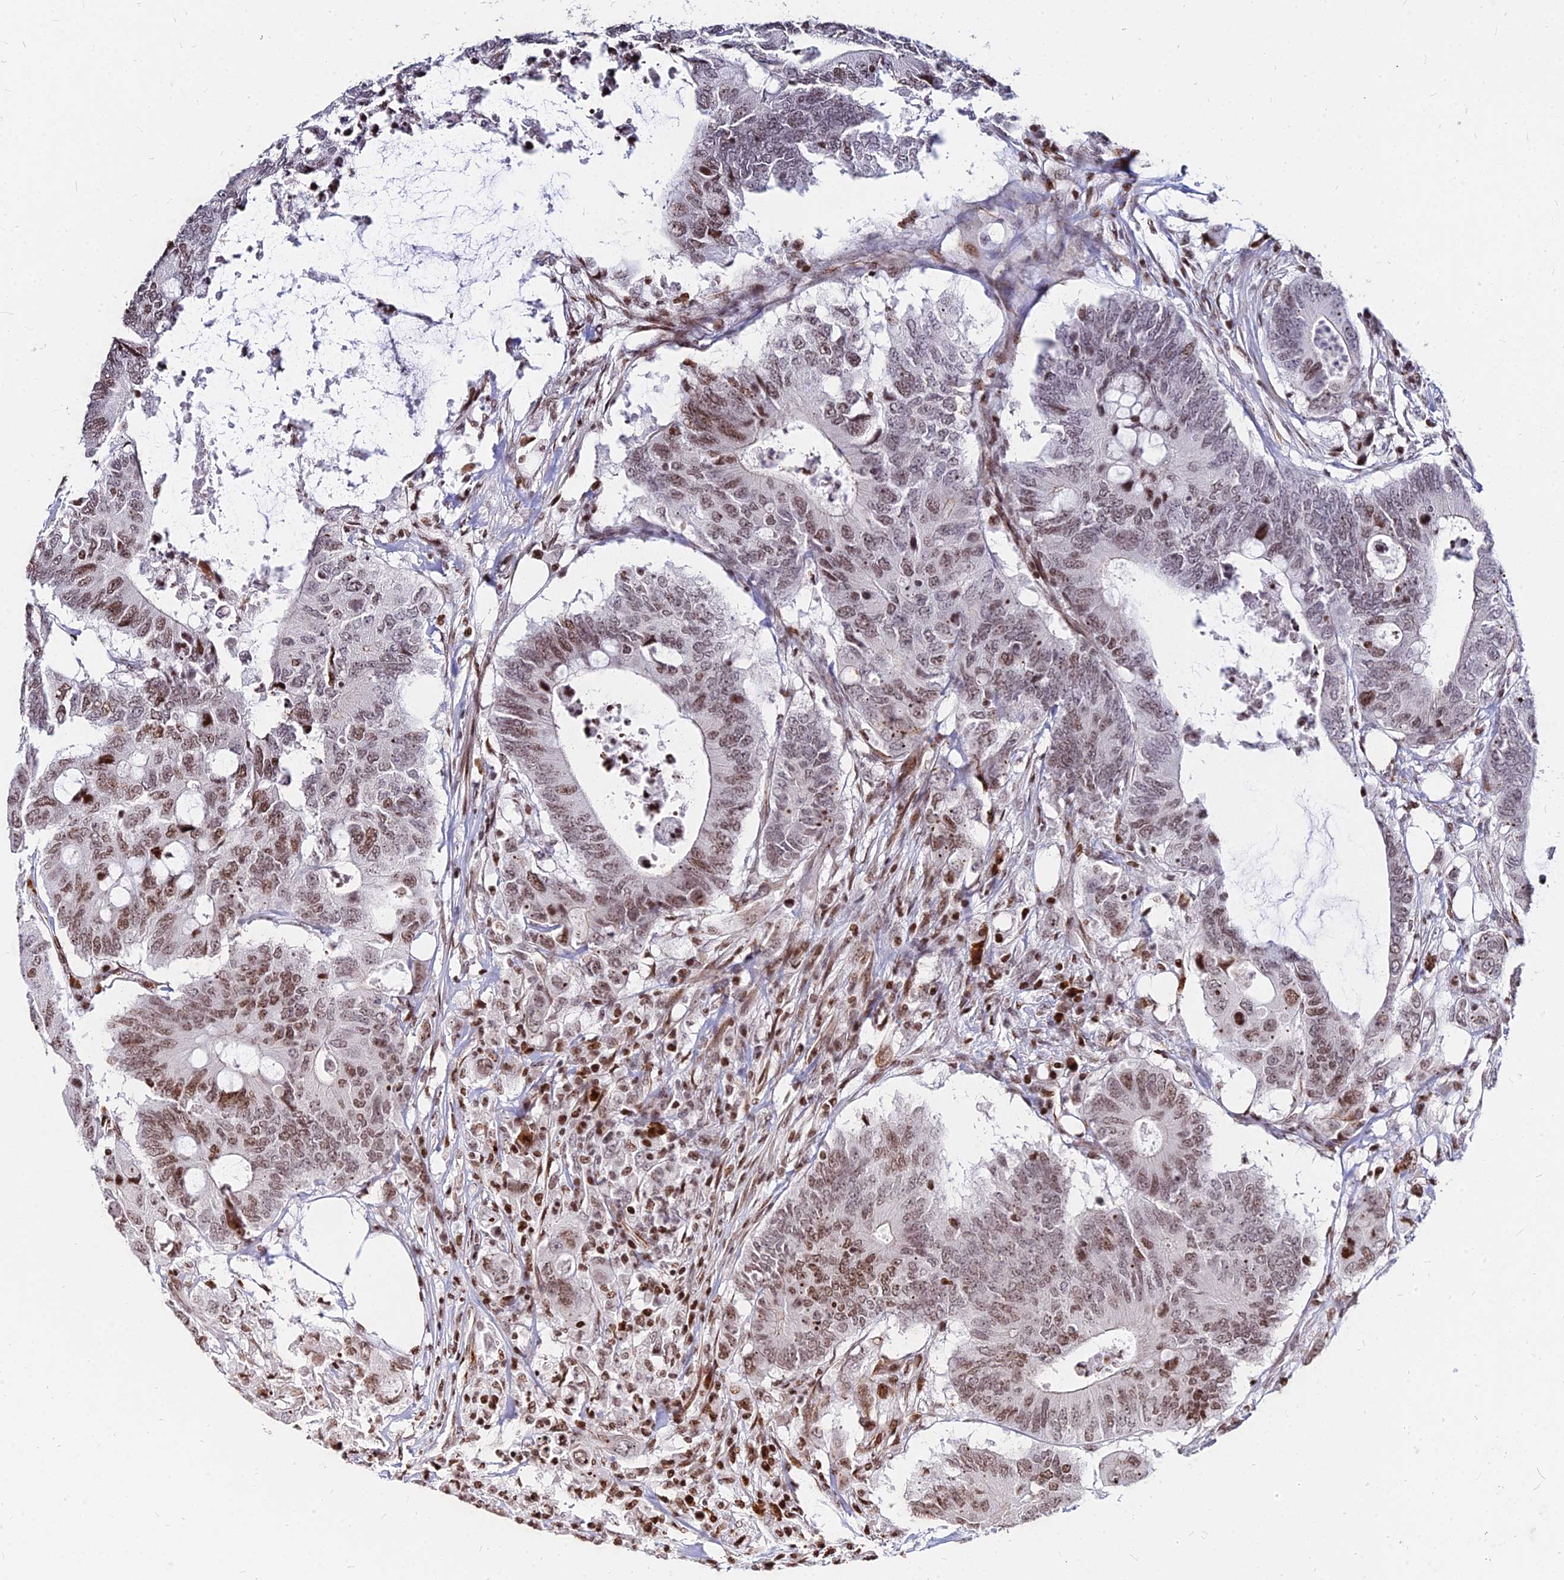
{"staining": {"intensity": "moderate", "quantity": ">75%", "location": "nuclear"}, "tissue": "colorectal cancer", "cell_type": "Tumor cells", "image_type": "cancer", "snomed": [{"axis": "morphology", "description": "Adenocarcinoma, NOS"}, {"axis": "topography", "description": "Colon"}], "caption": "A photomicrograph showing moderate nuclear staining in about >75% of tumor cells in colorectal adenocarcinoma, as visualized by brown immunohistochemical staining.", "gene": "NYAP2", "patient": {"sex": "male", "age": 71}}